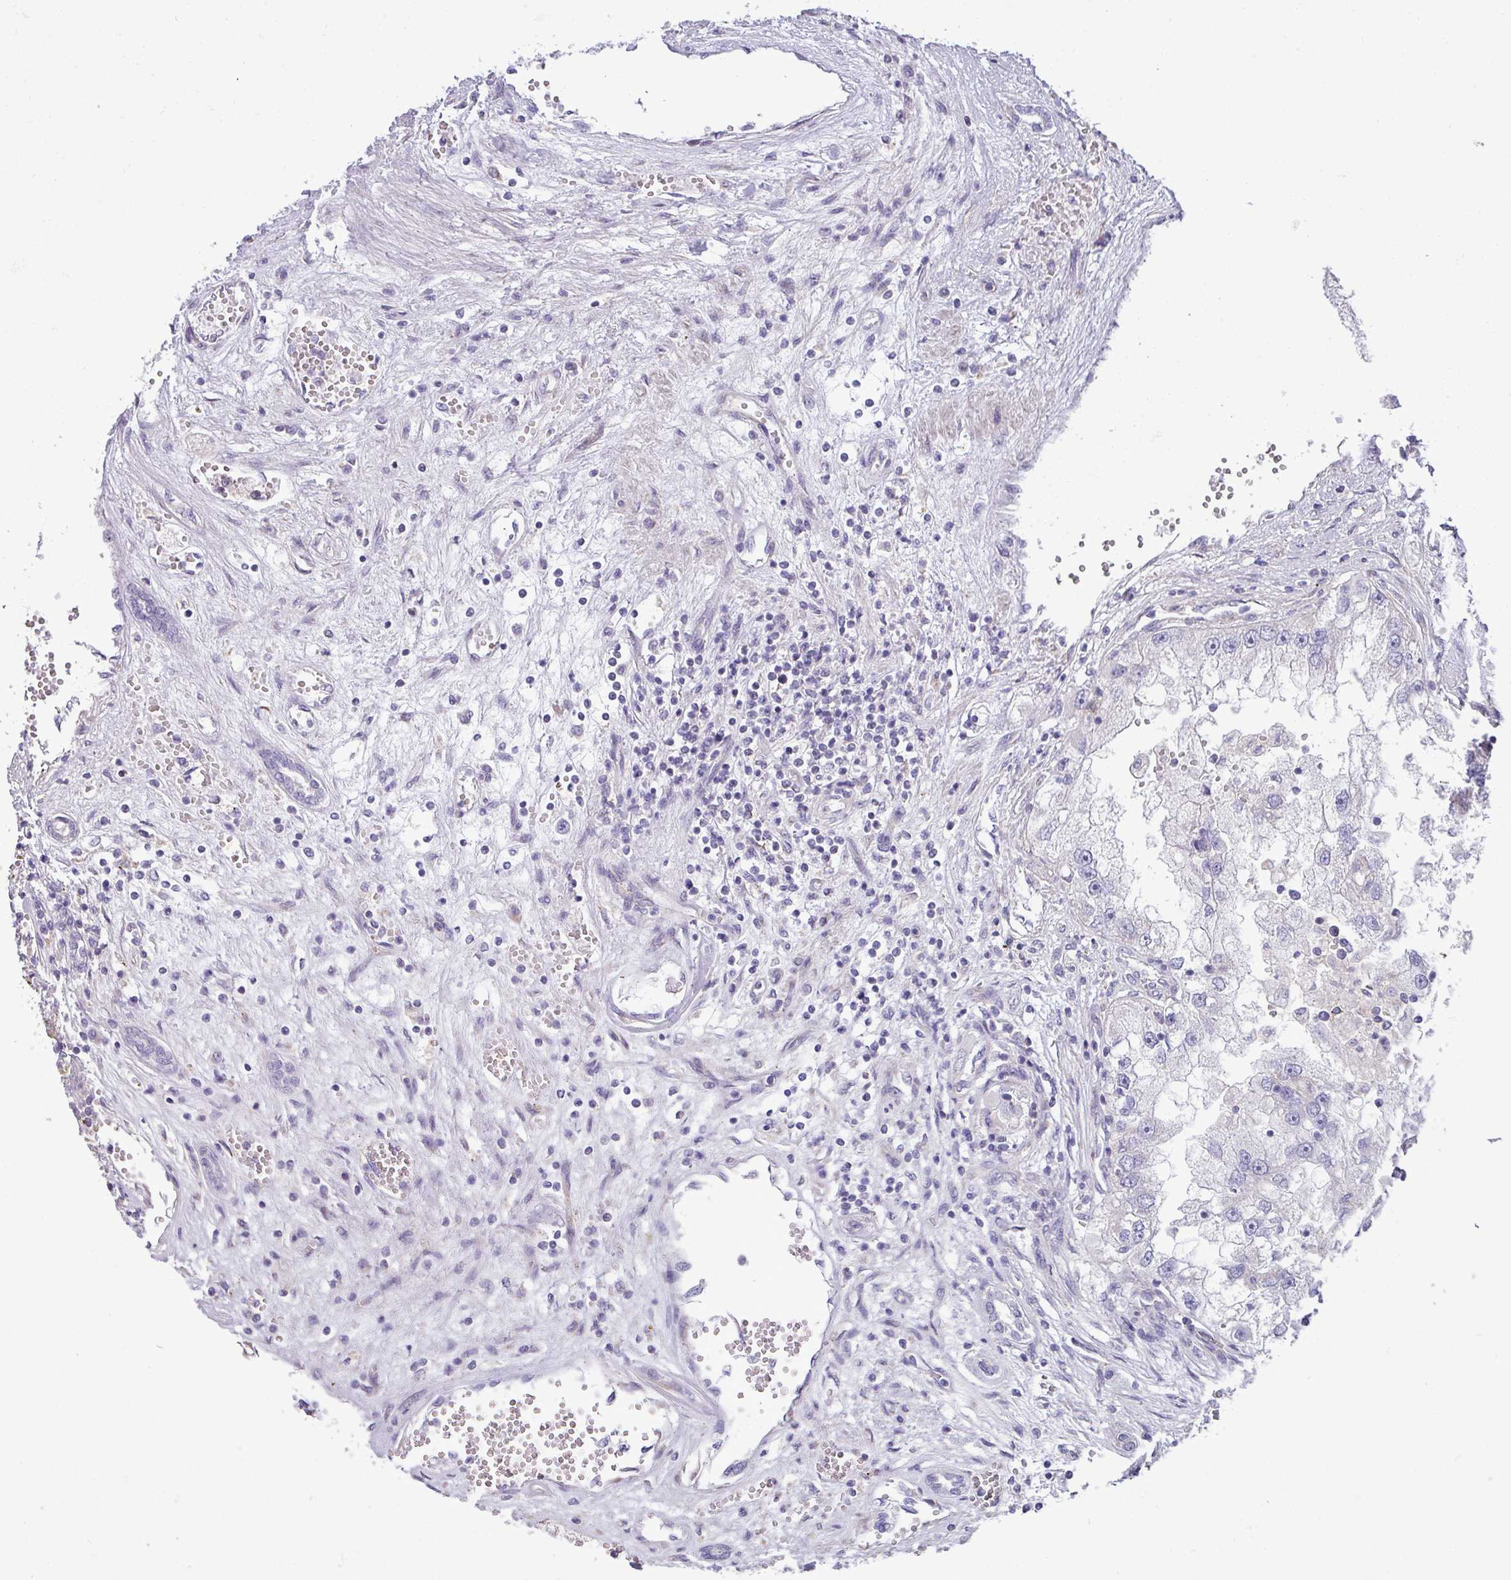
{"staining": {"intensity": "negative", "quantity": "none", "location": "none"}, "tissue": "renal cancer", "cell_type": "Tumor cells", "image_type": "cancer", "snomed": [{"axis": "morphology", "description": "Adenocarcinoma, NOS"}, {"axis": "topography", "description": "Kidney"}], "caption": "This micrograph is of renal adenocarcinoma stained with immunohistochemistry to label a protein in brown with the nuclei are counter-stained blue. There is no expression in tumor cells.", "gene": "IRGC", "patient": {"sex": "male", "age": 63}}